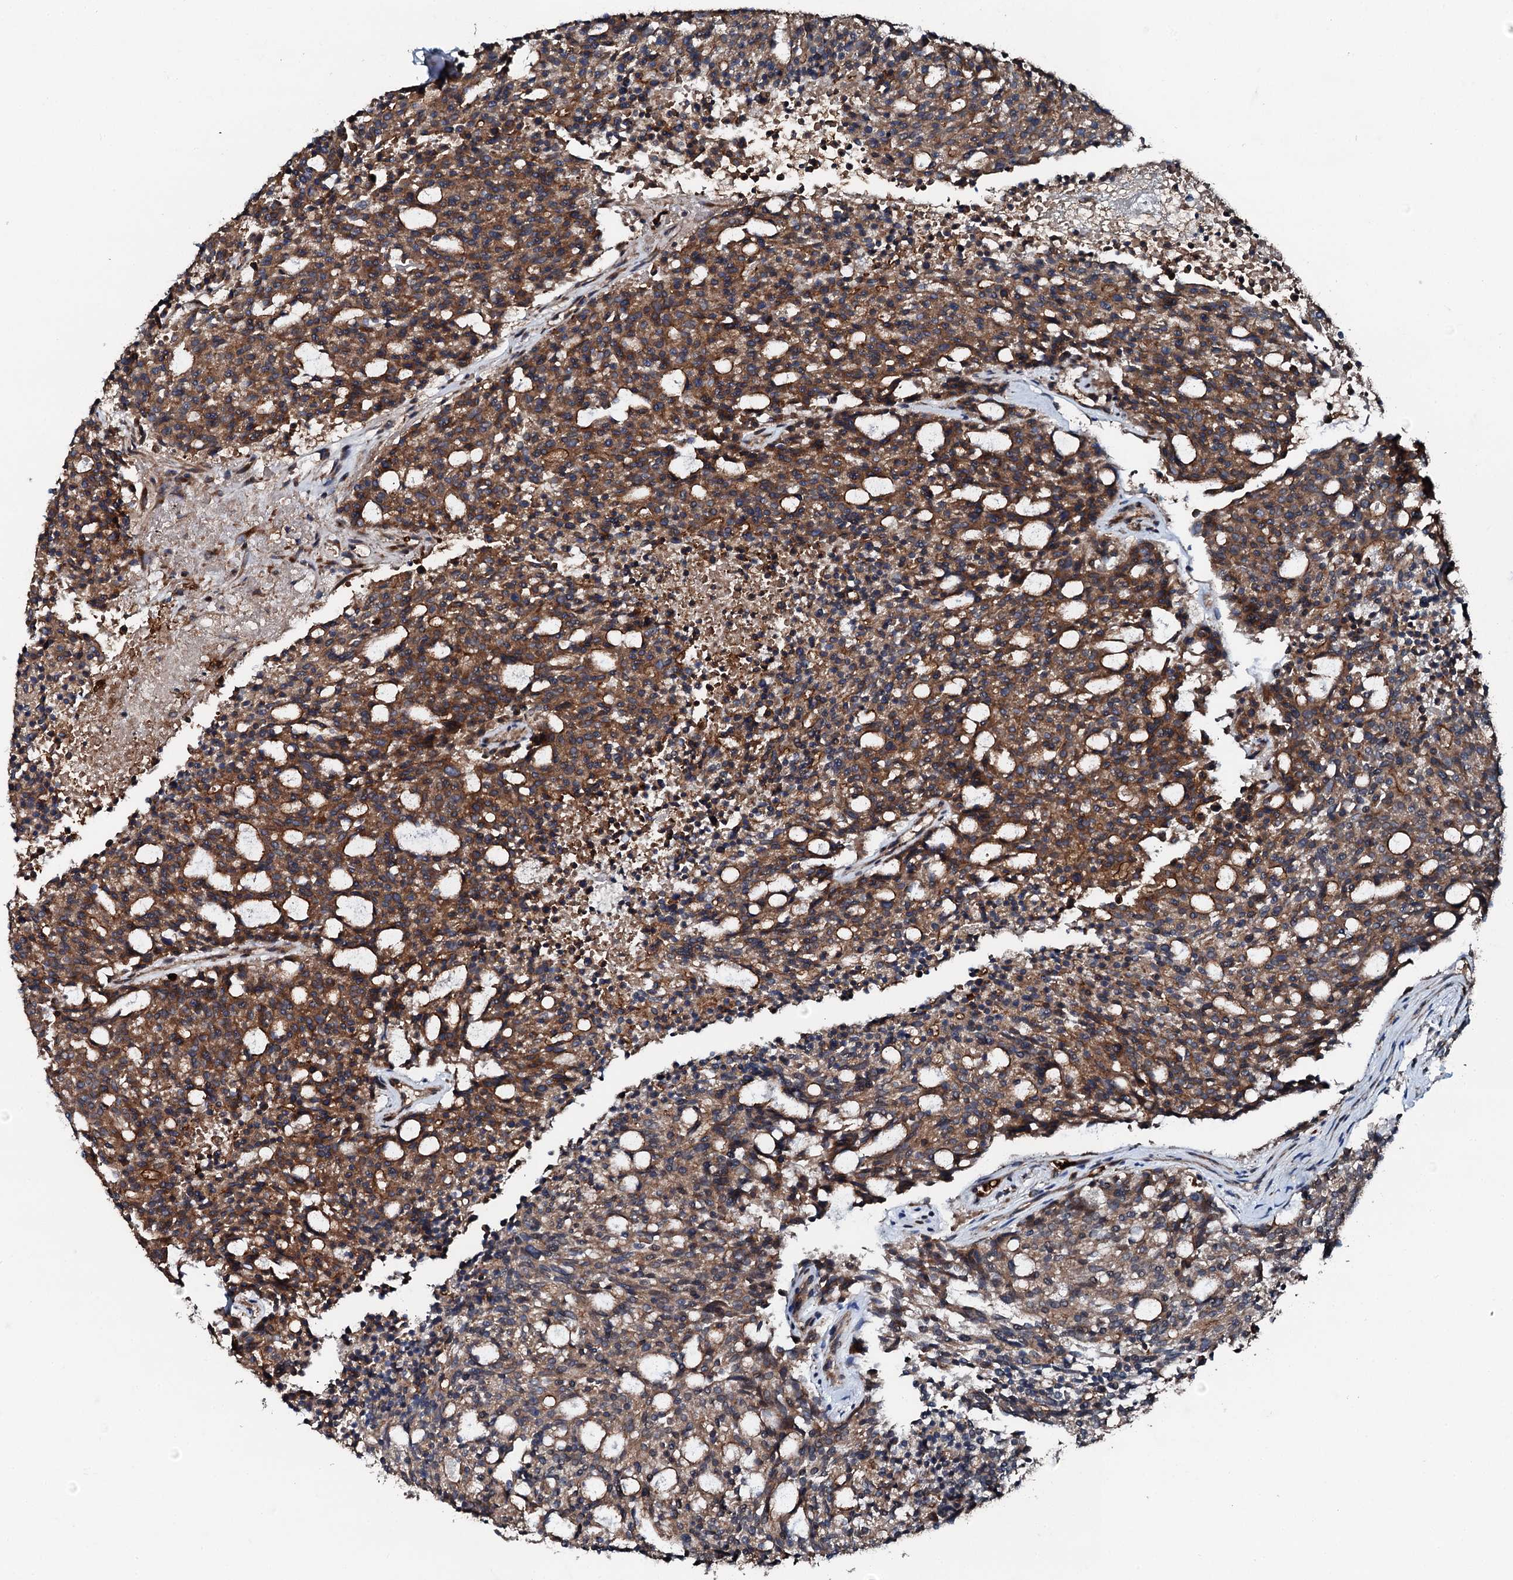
{"staining": {"intensity": "moderate", "quantity": ">75%", "location": "cytoplasmic/membranous"}, "tissue": "carcinoid", "cell_type": "Tumor cells", "image_type": "cancer", "snomed": [{"axis": "morphology", "description": "Carcinoid, malignant, NOS"}, {"axis": "topography", "description": "Pancreas"}], "caption": "Carcinoid (malignant) stained with DAB (3,3'-diaminobenzidine) immunohistochemistry (IHC) displays medium levels of moderate cytoplasmic/membranous expression in approximately >75% of tumor cells. (Brightfield microscopy of DAB IHC at high magnification).", "gene": "EDC4", "patient": {"sex": "female", "age": 54}}